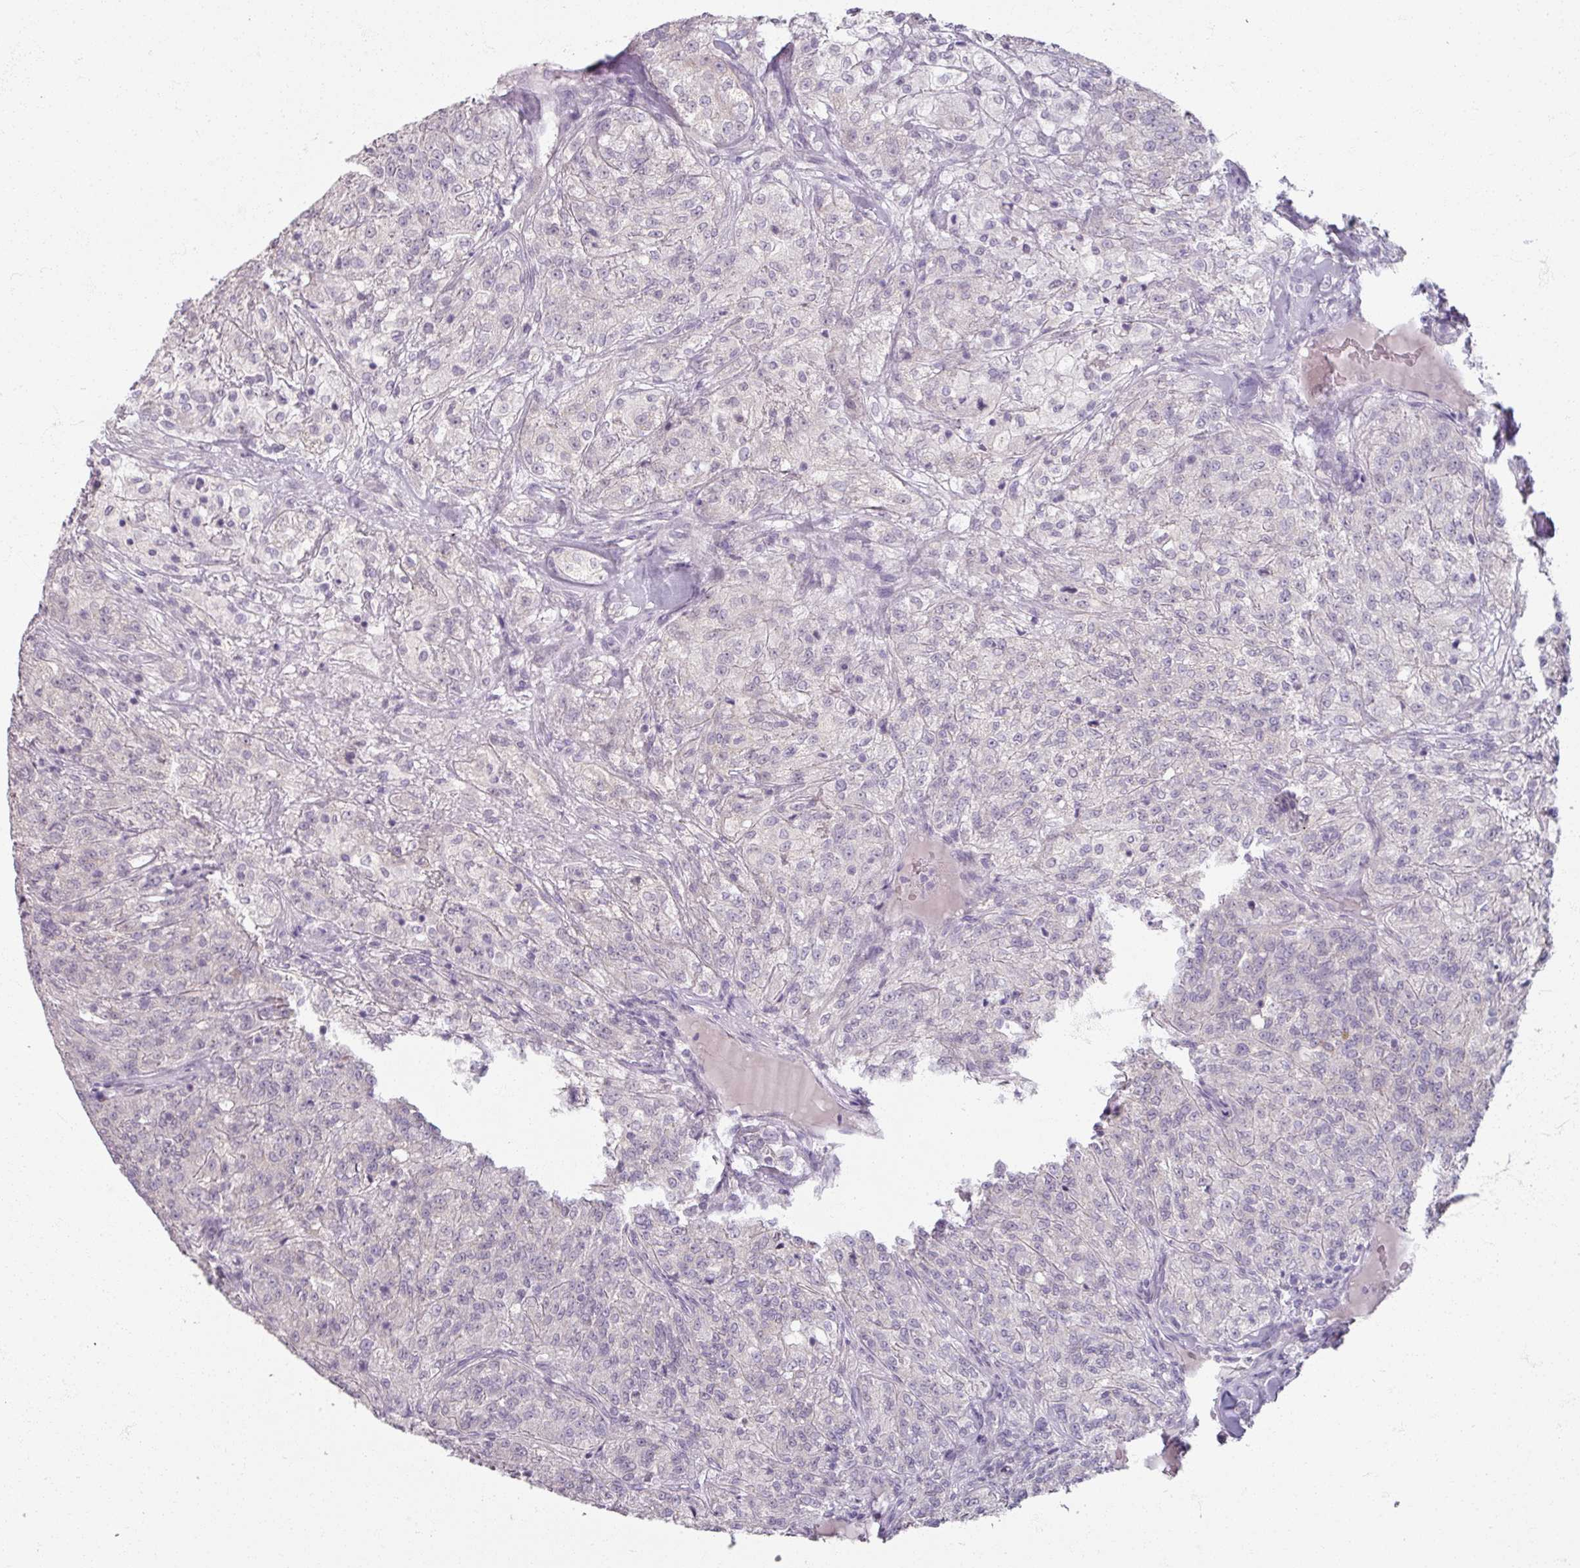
{"staining": {"intensity": "negative", "quantity": "none", "location": "none"}, "tissue": "renal cancer", "cell_type": "Tumor cells", "image_type": "cancer", "snomed": [{"axis": "morphology", "description": "Adenocarcinoma, NOS"}, {"axis": "topography", "description": "Kidney"}], "caption": "An IHC histopathology image of renal cancer (adenocarcinoma) is shown. There is no staining in tumor cells of renal cancer (adenocarcinoma). (DAB IHC with hematoxylin counter stain).", "gene": "SOX11", "patient": {"sex": "female", "age": 63}}